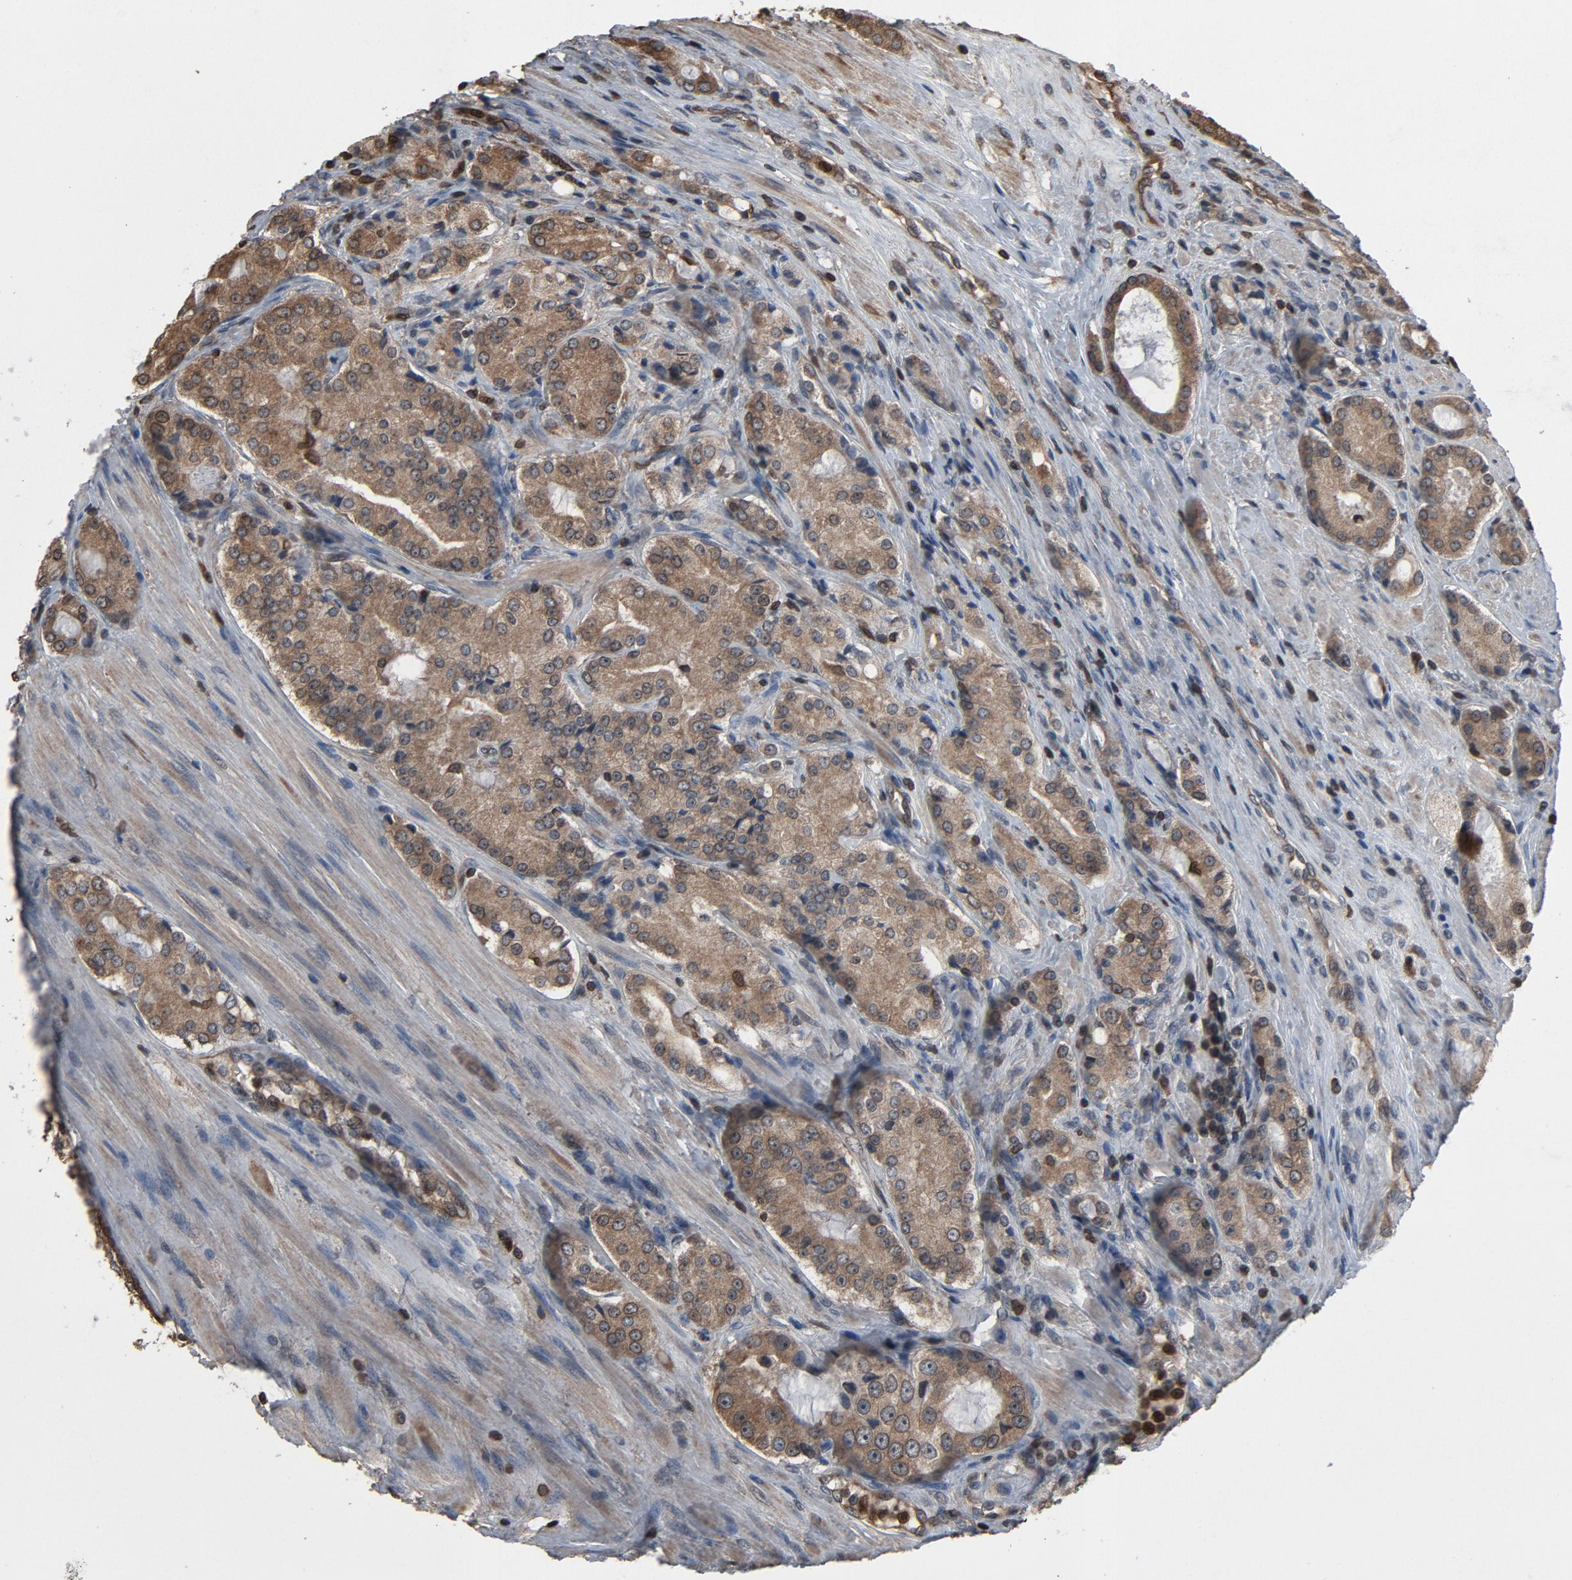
{"staining": {"intensity": "weak", "quantity": "25%-75%", "location": "cytoplasmic/membranous,nuclear"}, "tissue": "prostate cancer", "cell_type": "Tumor cells", "image_type": "cancer", "snomed": [{"axis": "morphology", "description": "Adenocarcinoma, High grade"}, {"axis": "topography", "description": "Prostate"}], "caption": "There is low levels of weak cytoplasmic/membranous and nuclear staining in tumor cells of adenocarcinoma (high-grade) (prostate), as demonstrated by immunohistochemical staining (brown color).", "gene": "UBE2D1", "patient": {"sex": "male", "age": 72}}